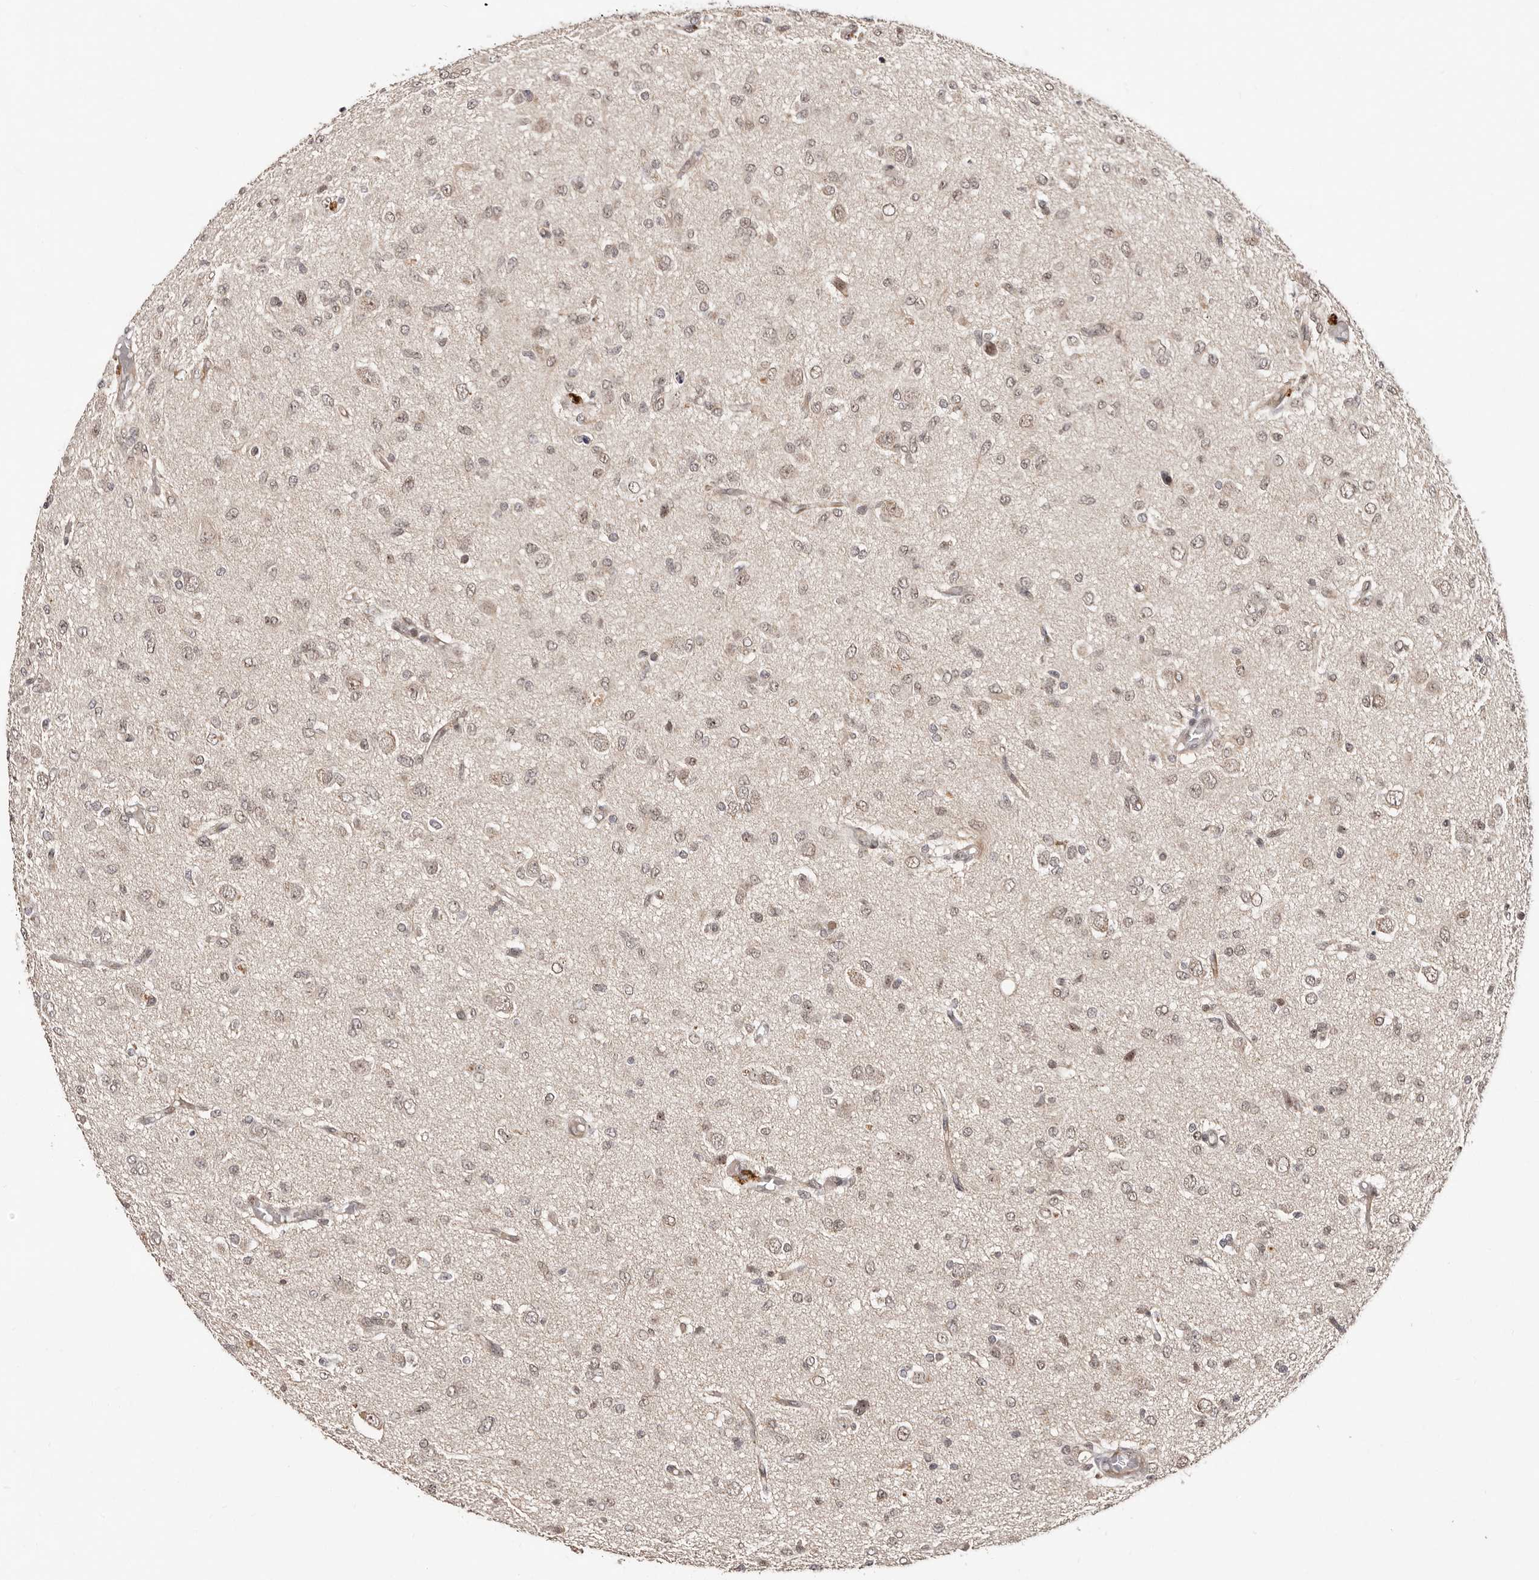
{"staining": {"intensity": "weak", "quantity": ">75%", "location": "nuclear"}, "tissue": "glioma", "cell_type": "Tumor cells", "image_type": "cancer", "snomed": [{"axis": "morphology", "description": "Glioma, malignant, High grade"}, {"axis": "topography", "description": "Brain"}], "caption": "About >75% of tumor cells in human glioma demonstrate weak nuclear protein staining as visualized by brown immunohistochemical staining.", "gene": "SRCAP", "patient": {"sex": "female", "age": 59}}